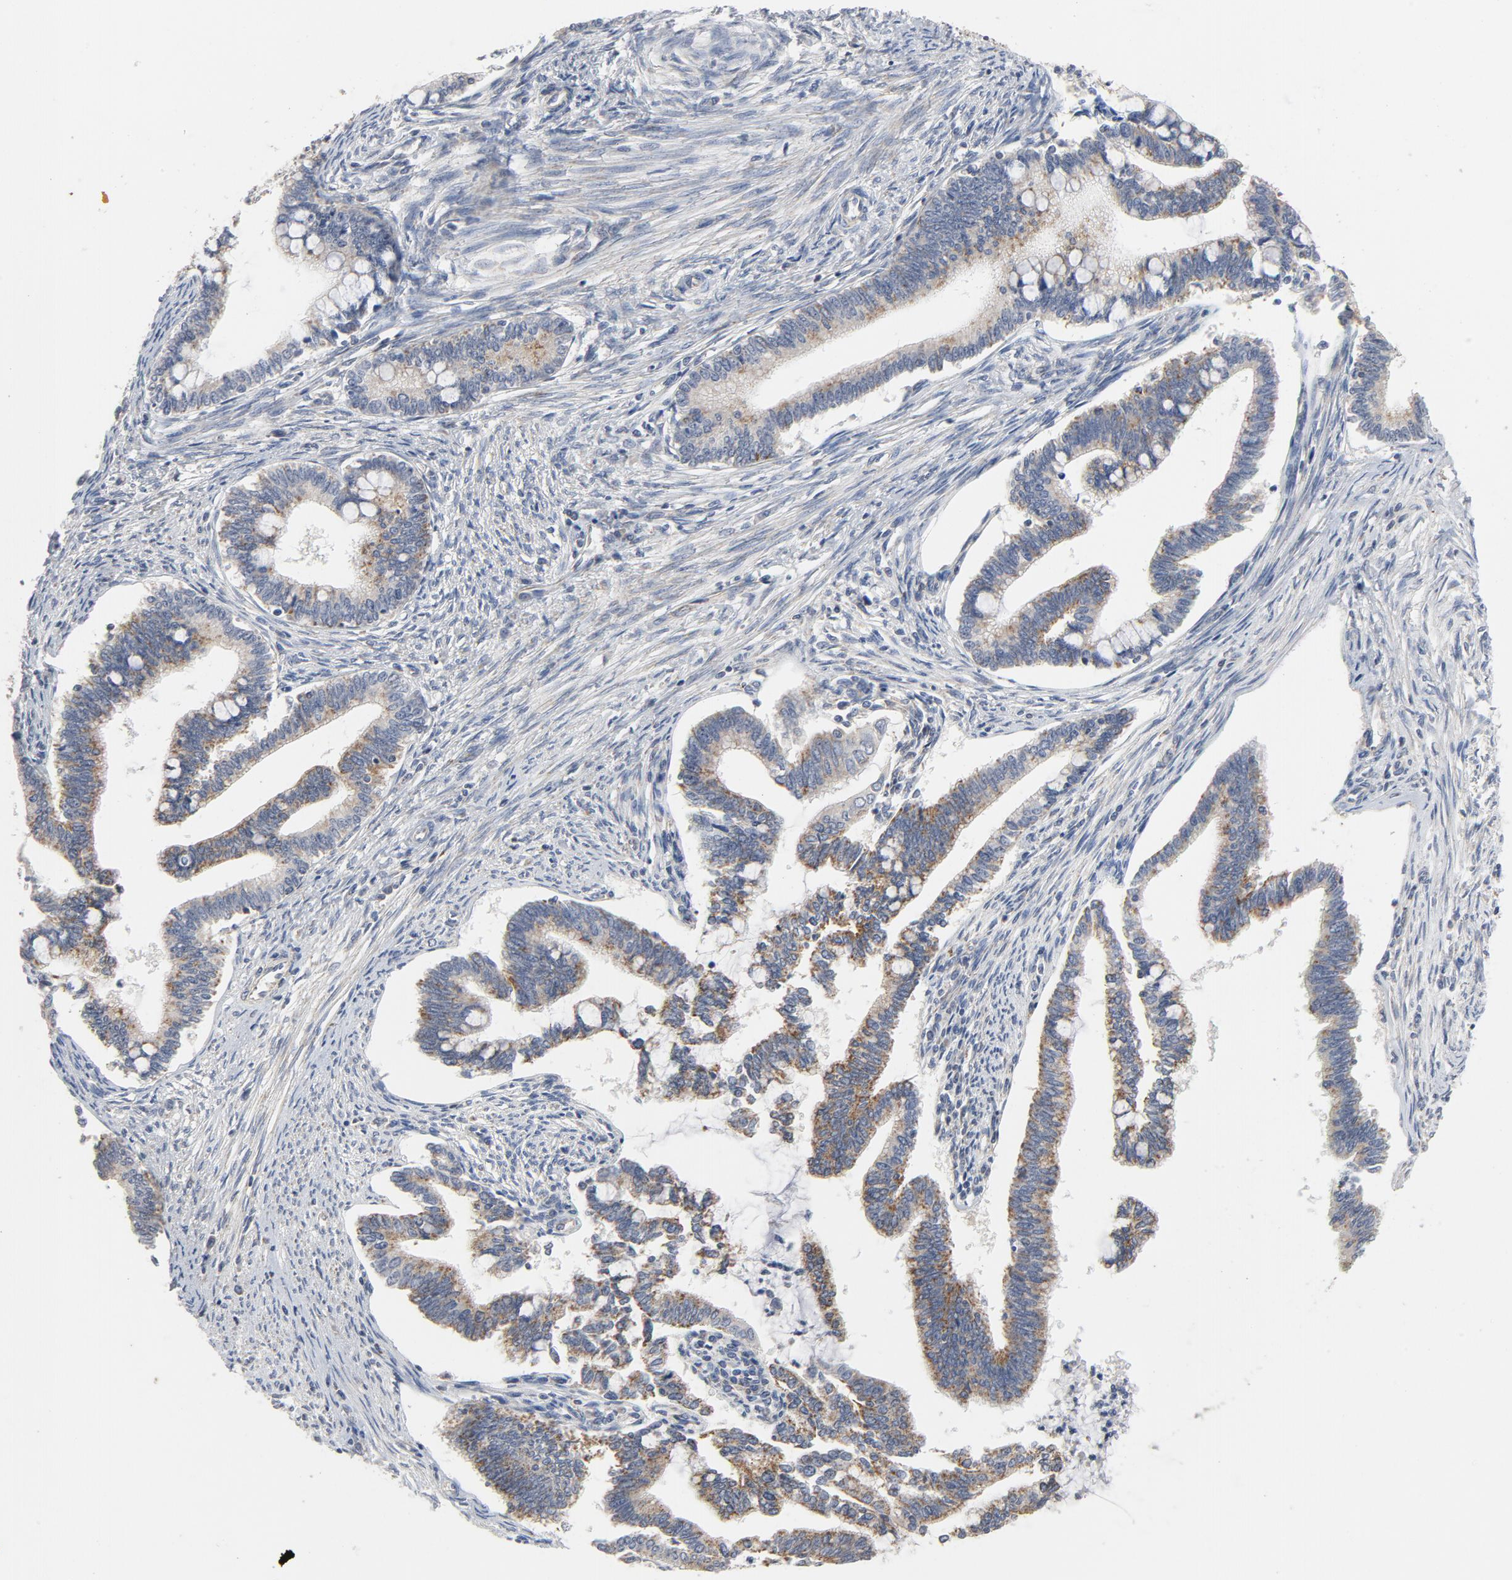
{"staining": {"intensity": "moderate", "quantity": ">75%", "location": "cytoplasmic/membranous"}, "tissue": "cervical cancer", "cell_type": "Tumor cells", "image_type": "cancer", "snomed": [{"axis": "morphology", "description": "Adenocarcinoma, NOS"}, {"axis": "topography", "description": "Cervix"}], "caption": "IHC staining of adenocarcinoma (cervical), which demonstrates medium levels of moderate cytoplasmic/membranous expression in about >75% of tumor cells indicating moderate cytoplasmic/membranous protein positivity. The staining was performed using DAB (brown) for protein detection and nuclei were counterstained in hematoxylin (blue).", "gene": "C14orf119", "patient": {"sex": "female", "age": 36}}